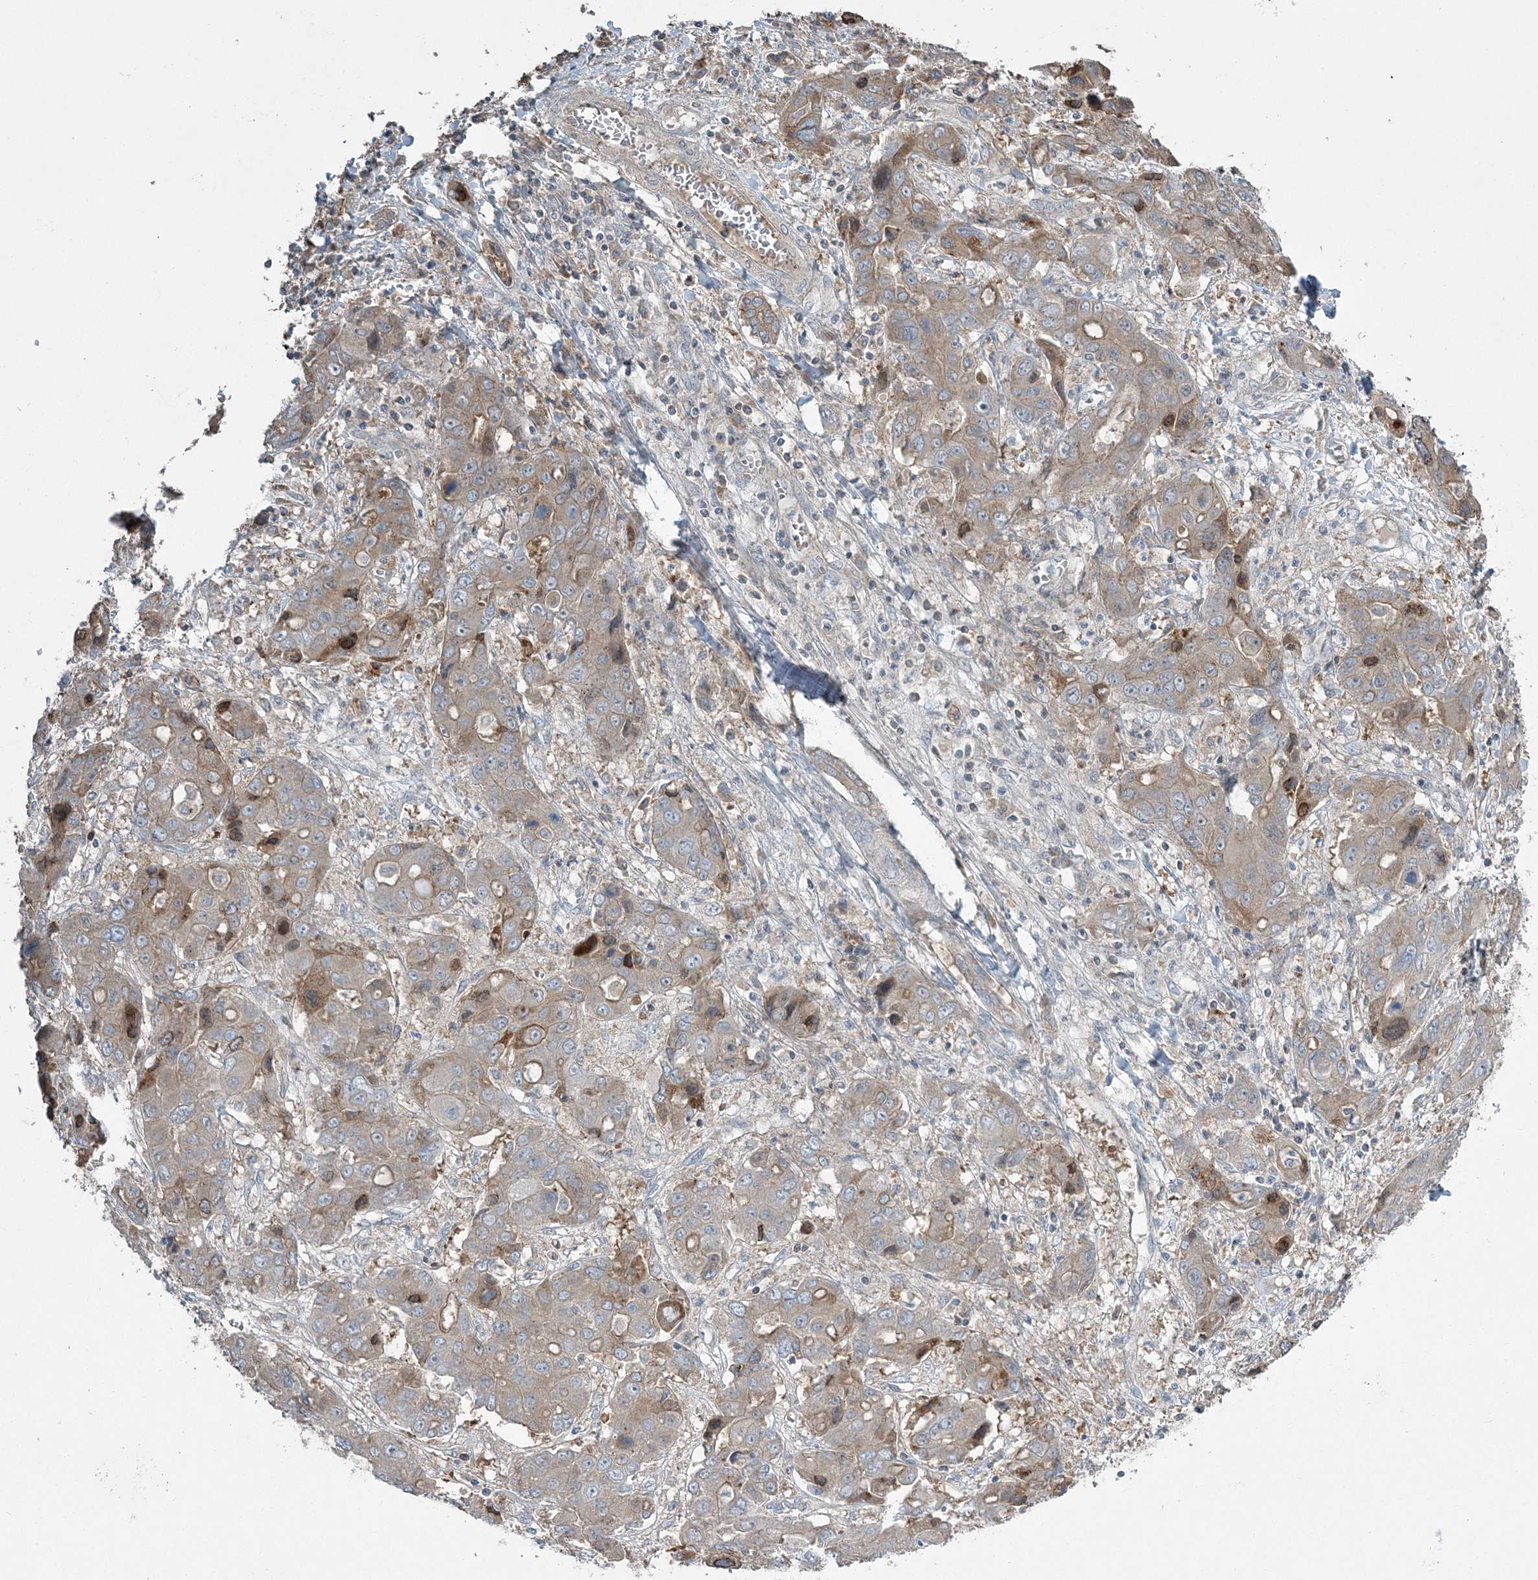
{"staining": {"intensity": "moderate", "quantity": "<25%", "location": "nuclear"}, "tissue": "liver cancer", "cell_type": "Tumor cells", "image_type": "cancer", "snomed": [{"axis": "morphology", "description": "Cholangiocarcinoma"}, {"axis": "topography", "description": "Liver"}], "caption": "Protein expression analysis of human liver cancer (cholangiocarcinoma) reveals moderate nuclear staining in about <25% of tumor cells. The protein of interest is stained brown, and the nuclei are stained in blue (DAB (3,3'-diaminobenzidine) IHC with brightfield microscopy, high magnification).", "gene": "SLC4A10", "patient": {"sex": "male", "age": 67}}